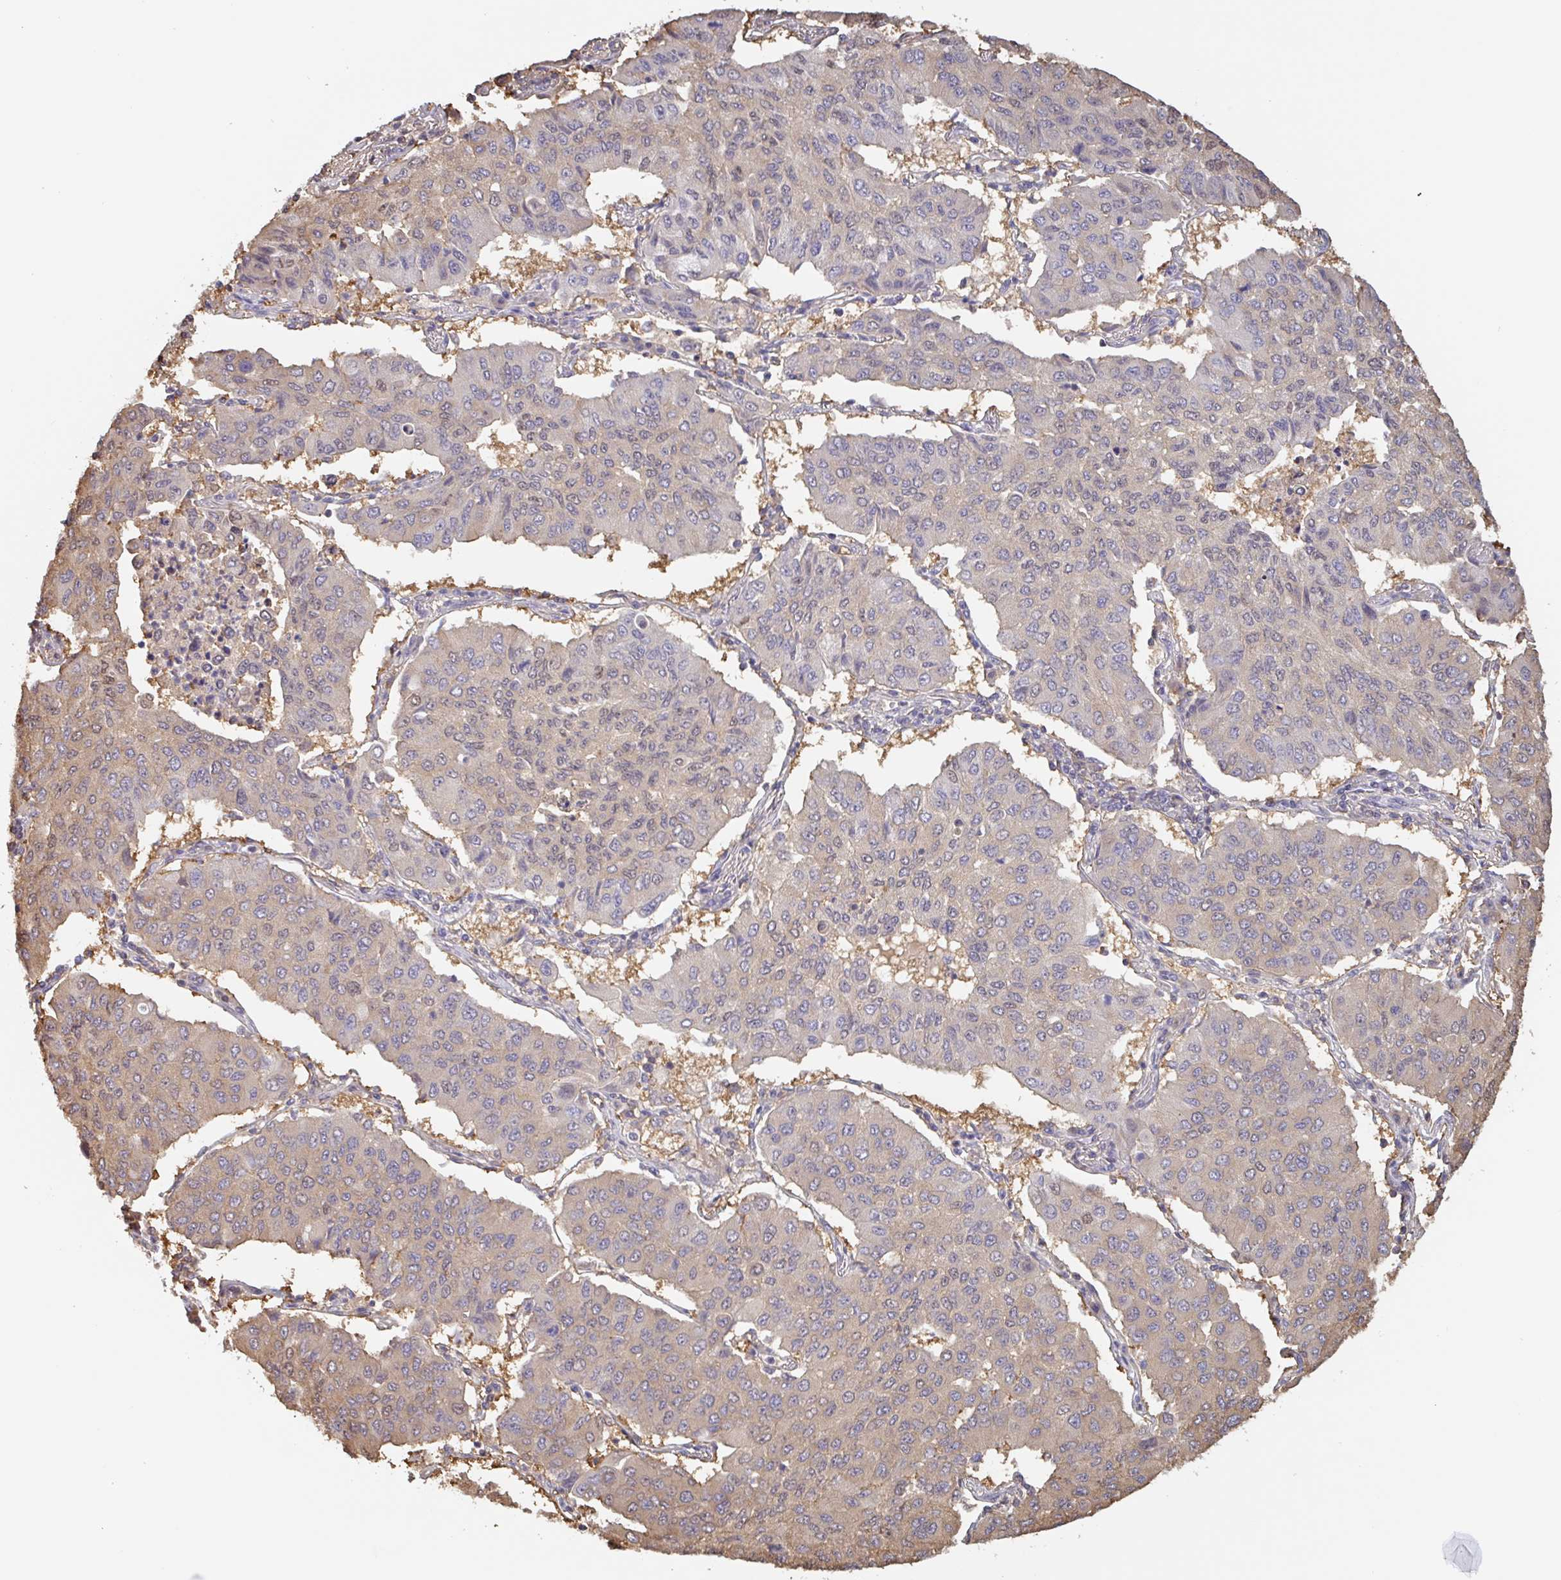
{"staining": {"intensity": "weak", "quantity": "<25%", "location": "cytoplasmic/membranous"}, "tissue": "lung cancer", "cell_type": "Tumor cells", "image_type": "cancer", "snomed": [{"axis": "morphology", "description": "Squamous cell carcinoma, NOS"}, {"axis": "topography", "description": "Lung"}], "caption": "Squamous cell carcinoma (lung) was stained to show a protein in brown. There is no significant positivity in tumor cells.", "gene": "OTOP2", "patient": {"sex": "male", "age": 74}}